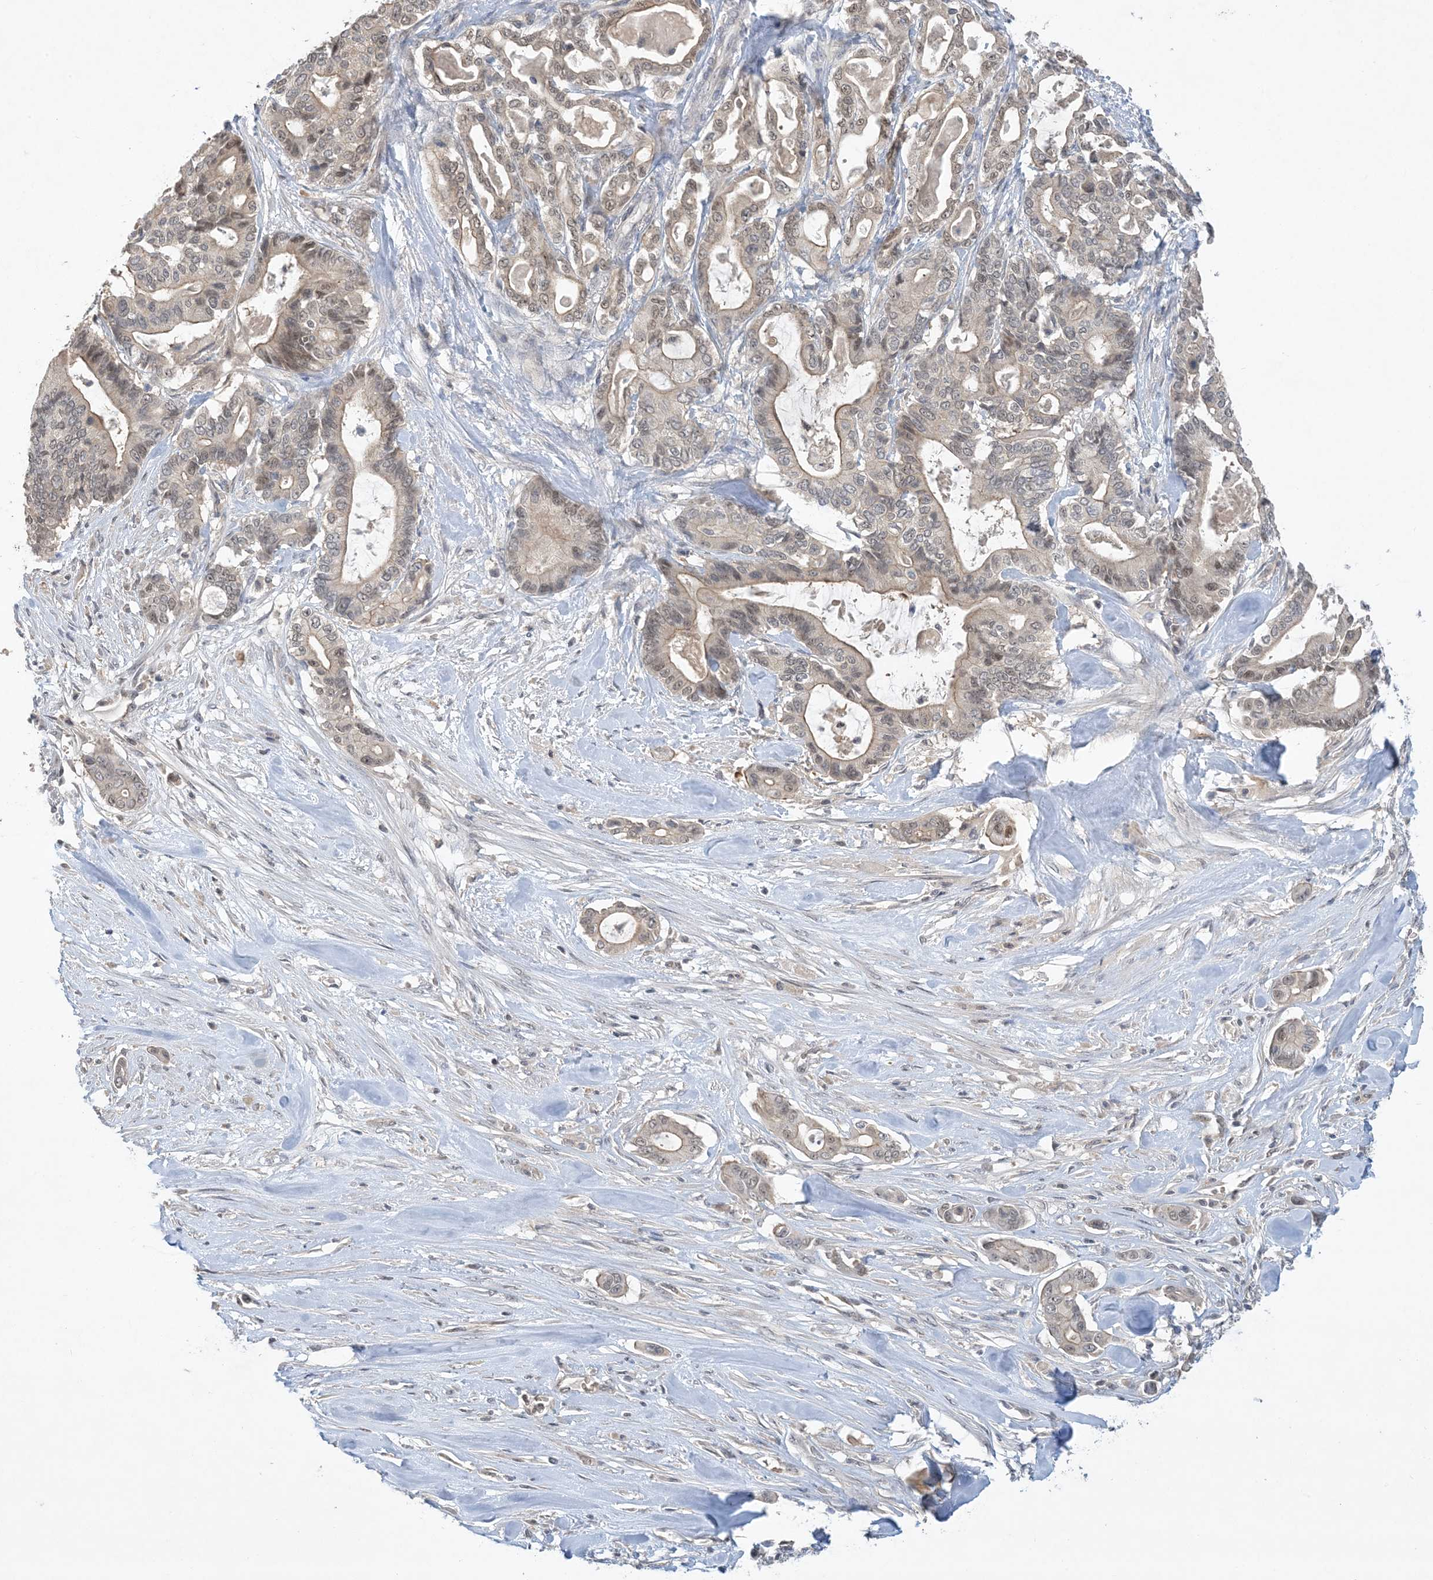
{"staining": {"intensity": "weak", "quantity": ">75%", "location": "cytoplasmic/membranous,nuclear"}, "tissue": "pancreatic cancer", "cell_type": "Tumor cells", "image_type": "cancer", "snomed": [{"axis": "morphology", "description": "Adenocarcinoma, NOS"}, {"axis": "topography", "description": "Pancreas"}], "caption": "Protein expression analysis of human pancreatic adenocarcinoma reveals weak cytoplasmic/membranous and nuclear expression in approximately >75% of tumor cells. Nuclei are stained in blue.", "gene": "UBE2E1", "patient": {"sex": "male", "age": 63}}